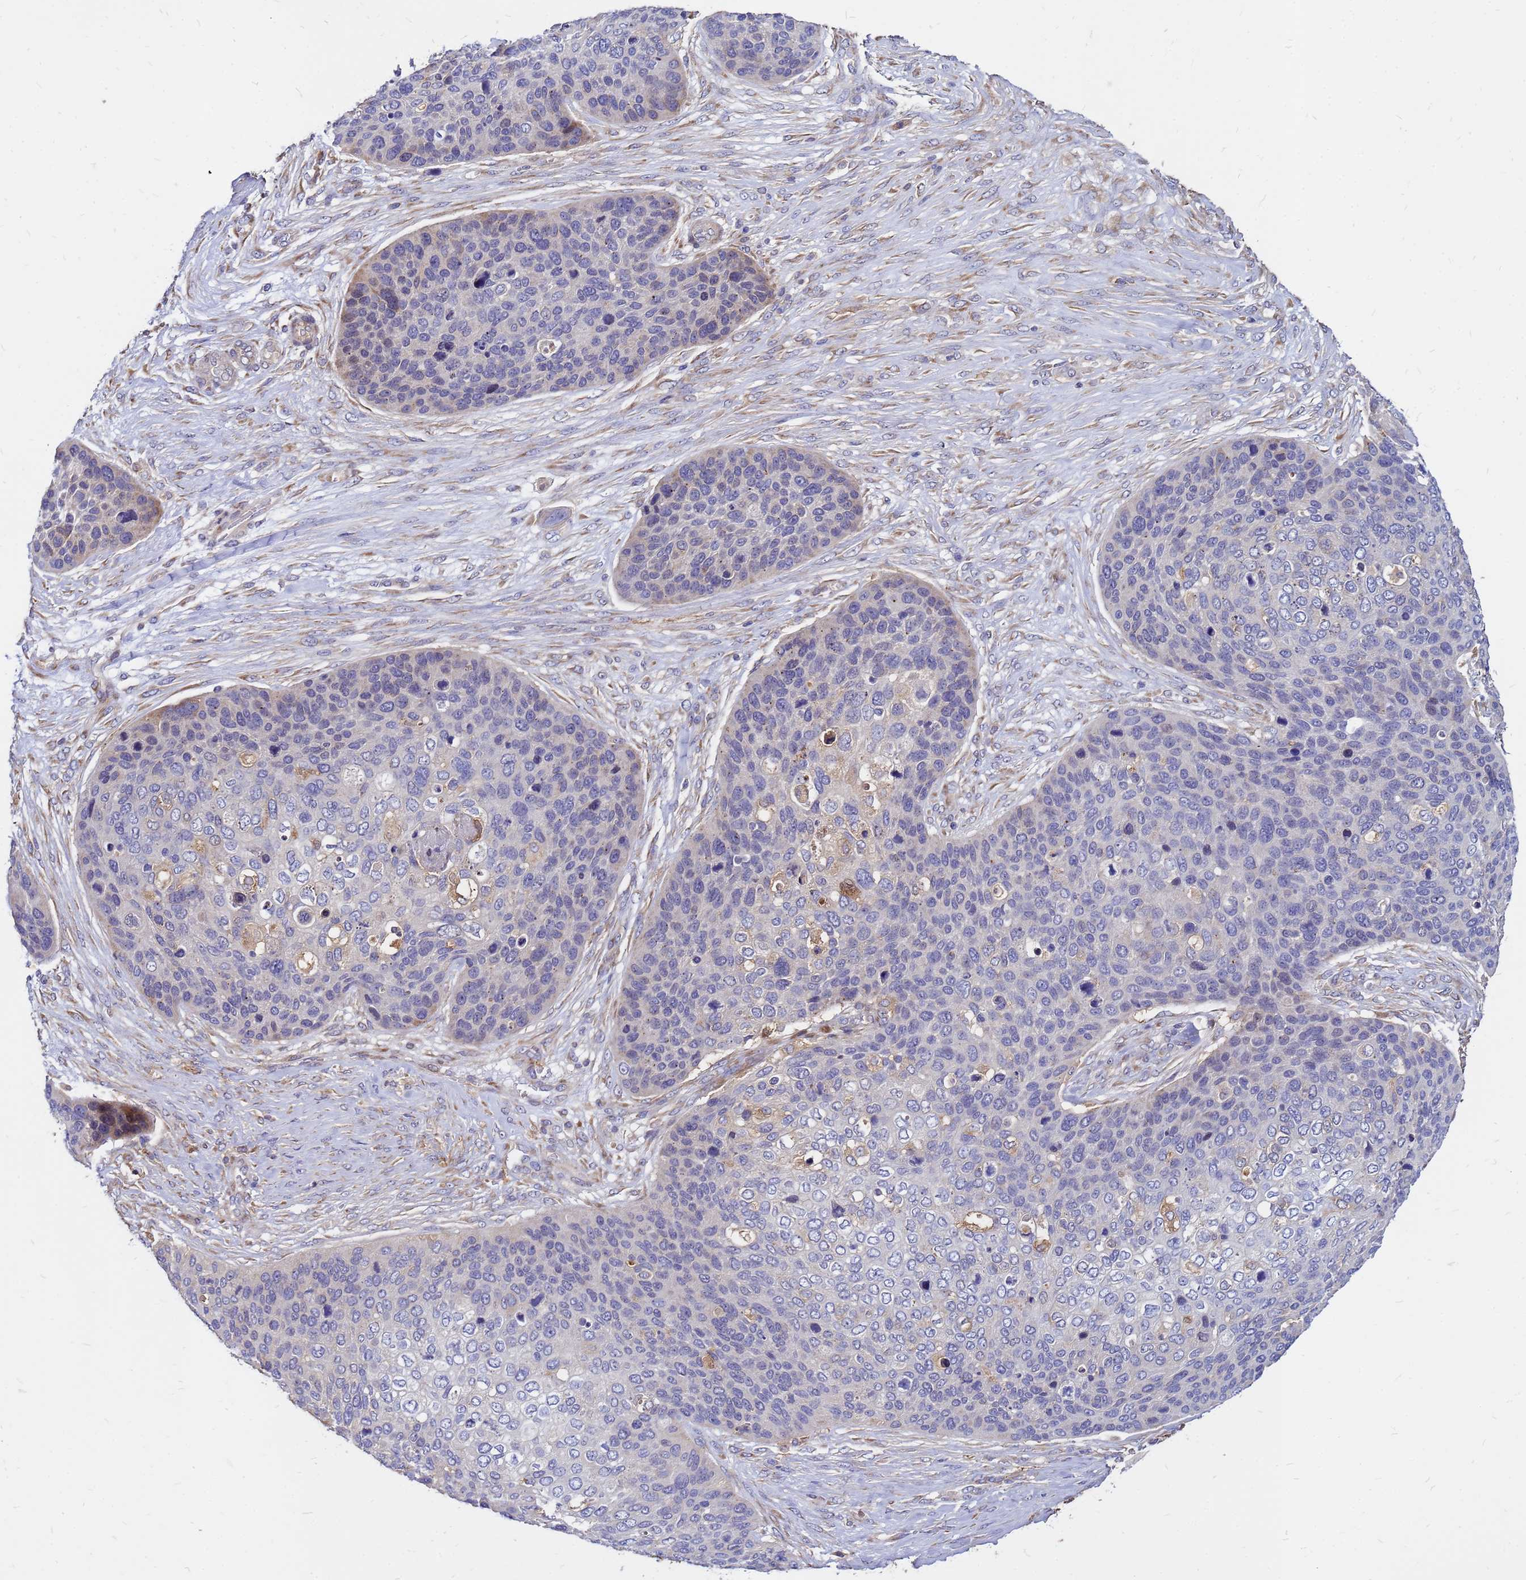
{"staining": {"intensity": "negative", "quantity": "none", "location": "none"}, "tissue": "skin cancer", "cell_type": "Tumor cells", "image_type": "cancer", "snomed": [{"axis": "morphology", "description": "Basal cell carcinoma"}, {"axis": "topography", "description": "Skin"}], "caption": "Skin cancer (basal cell carcinoma) stained for a protein using immunohistochemistry (IHC) displays no expression tumor cells.", "gene": "MOB2", "patient": {"sex": "female", "age": 74}}